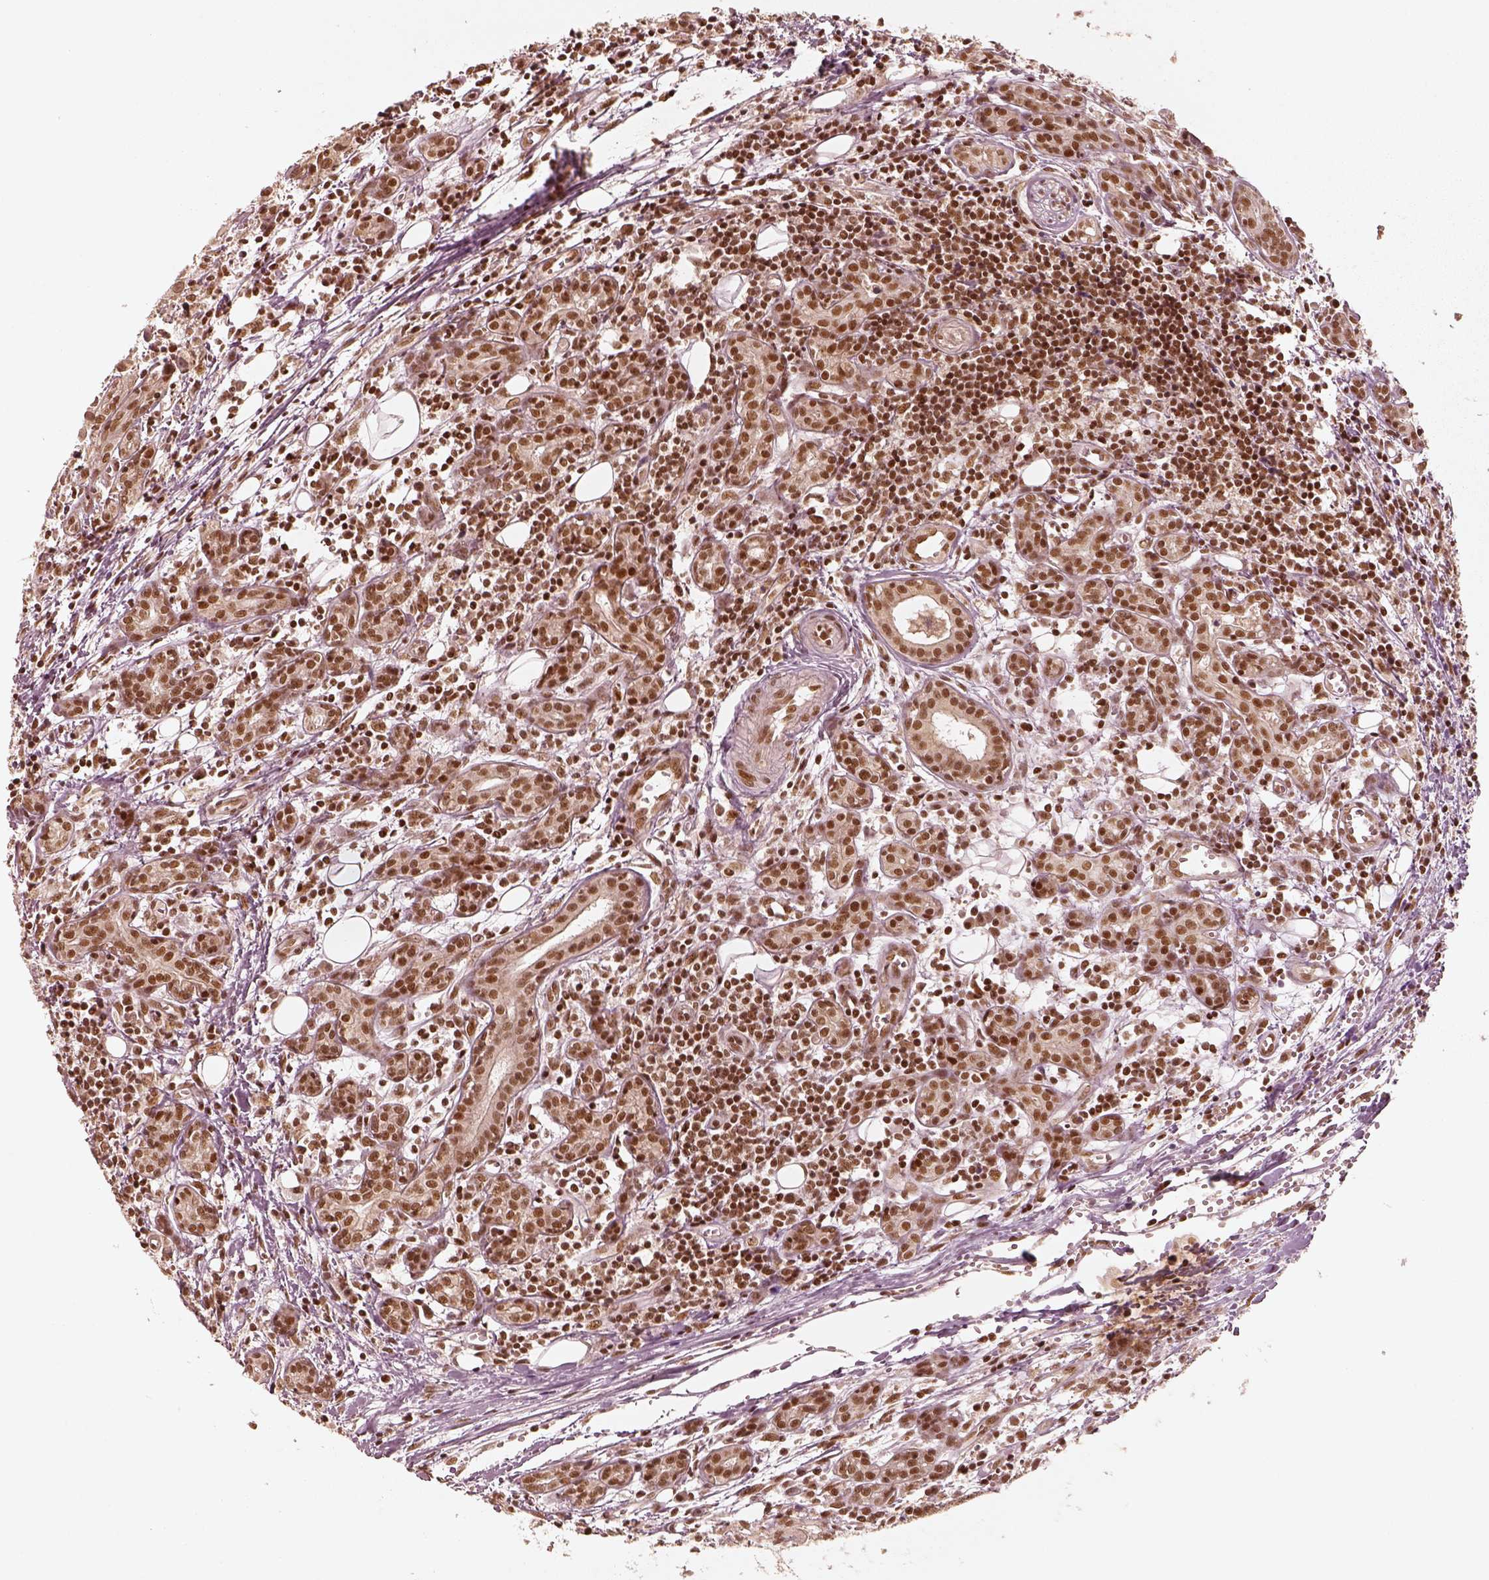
{"staining": {"intensity": "strong", "quantity": ">75%", "location": "nuclear"}, "tissue": "head and neck cancer", "cell_type": "Tumor cells", "image_type": "cancer", "snomed": [{"axis": "morphology", "description": "Adenocarcinoma, NOS"}, {"axis": "topography", "description": "Head-Neck"}], "caption": "Immunohistochemical staining of human head and neck cancer (adenocarcinoma) displays high levels of strong nuclear expression in about >75% of tumor cells. Using DAB (brown) and hematoxylin (blue) stains, captured at high magnification using brightfield microscopy.", "gene": "GMEB2", "patient": {"sex": "male", "age": 76}}